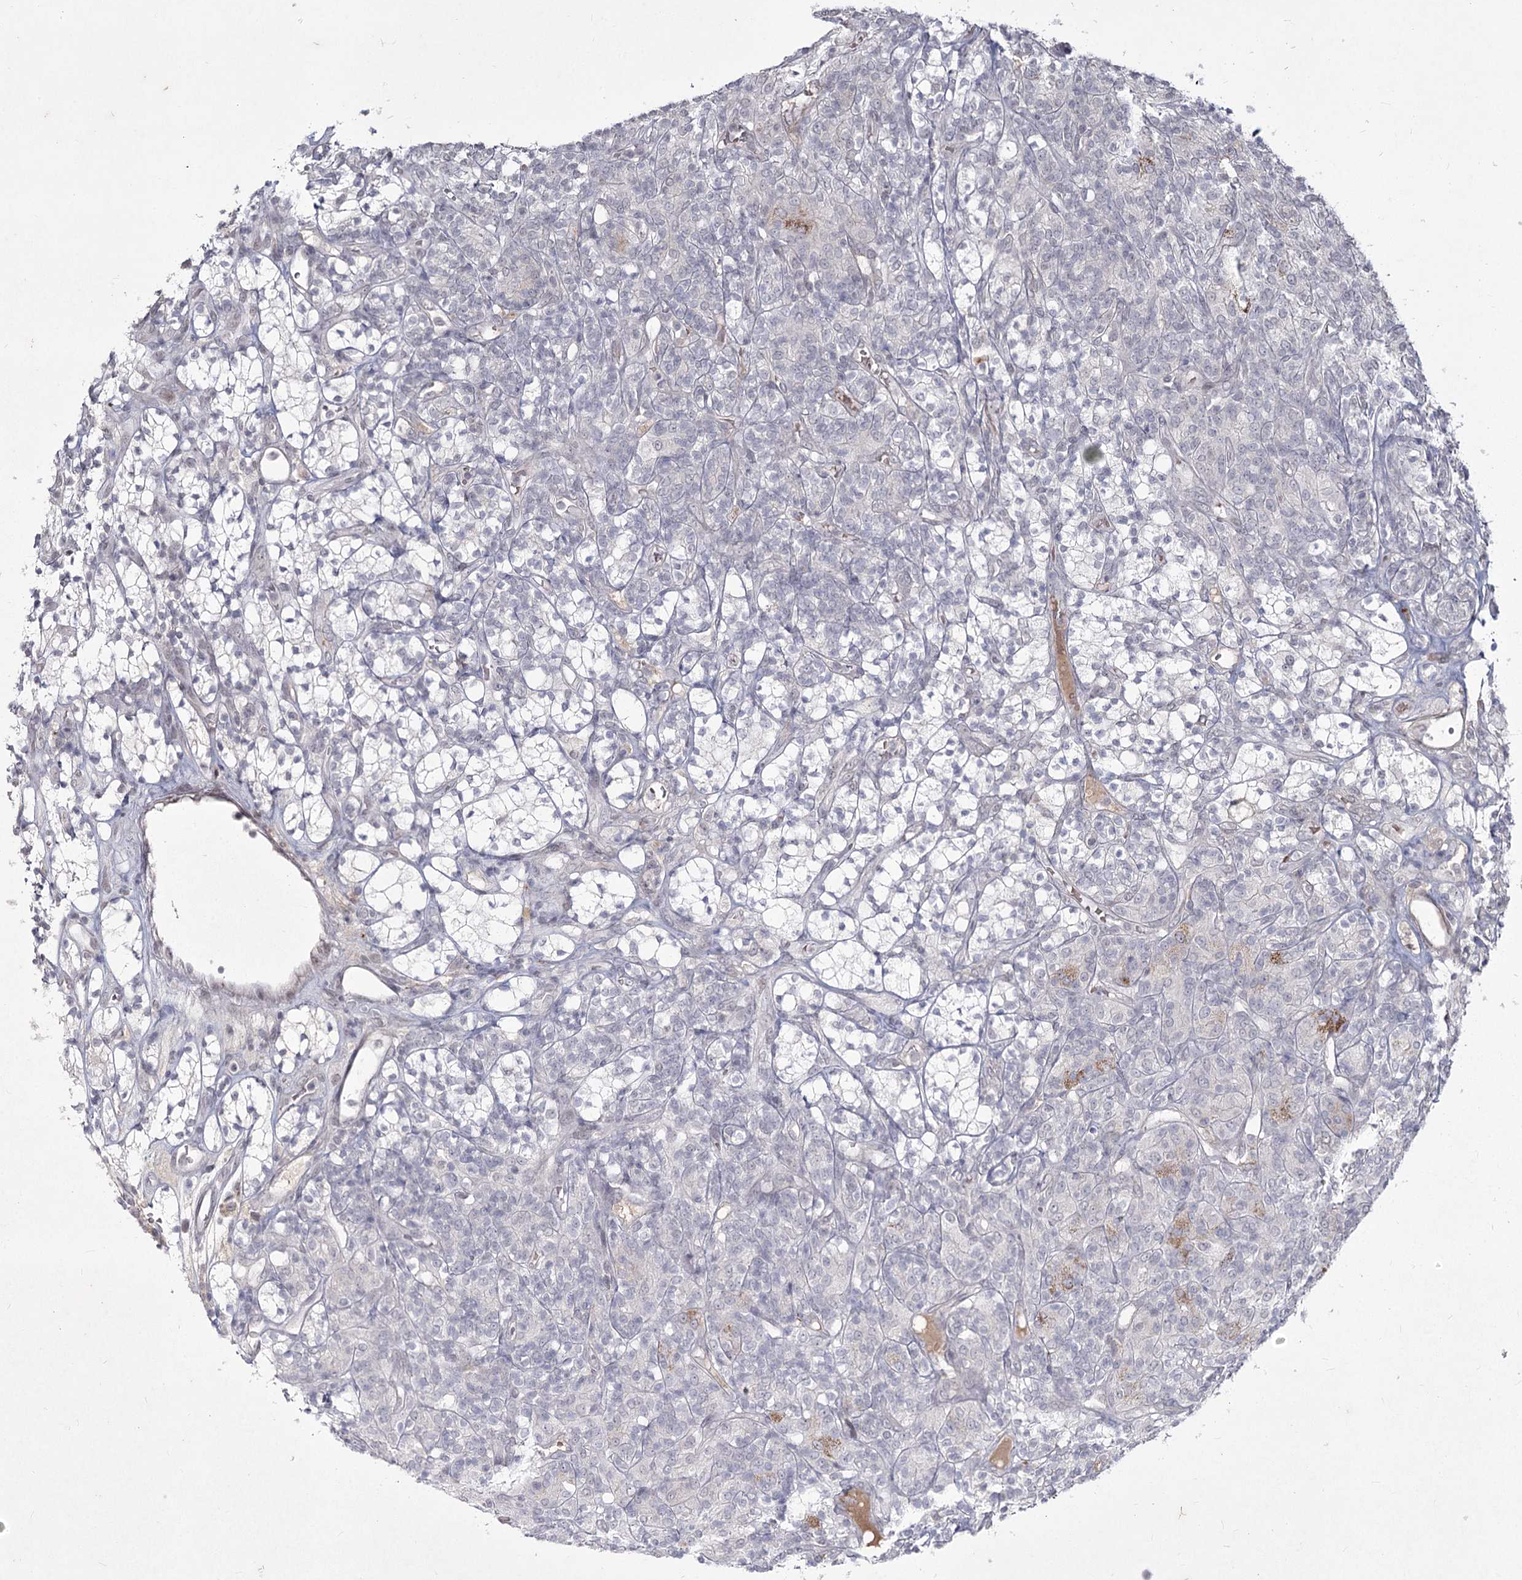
{"staining": {"intensity": "negative", "quantity": "none", "location": "none"}, "tissue": "renal cancer", "cell_type": "Tumor cells", "image_type": "cancer", "snomed": [{"axis": "morphology", "description": "Adenocarcinoma, NOS"}, {"axis": "topography", "description": "Kidney"}], "caption": "Tumor cells show no significant protein staining in renal adenocarcinoma.", "gene": "LY6G5C", "patient": {"sex": "male", "age": 77}}